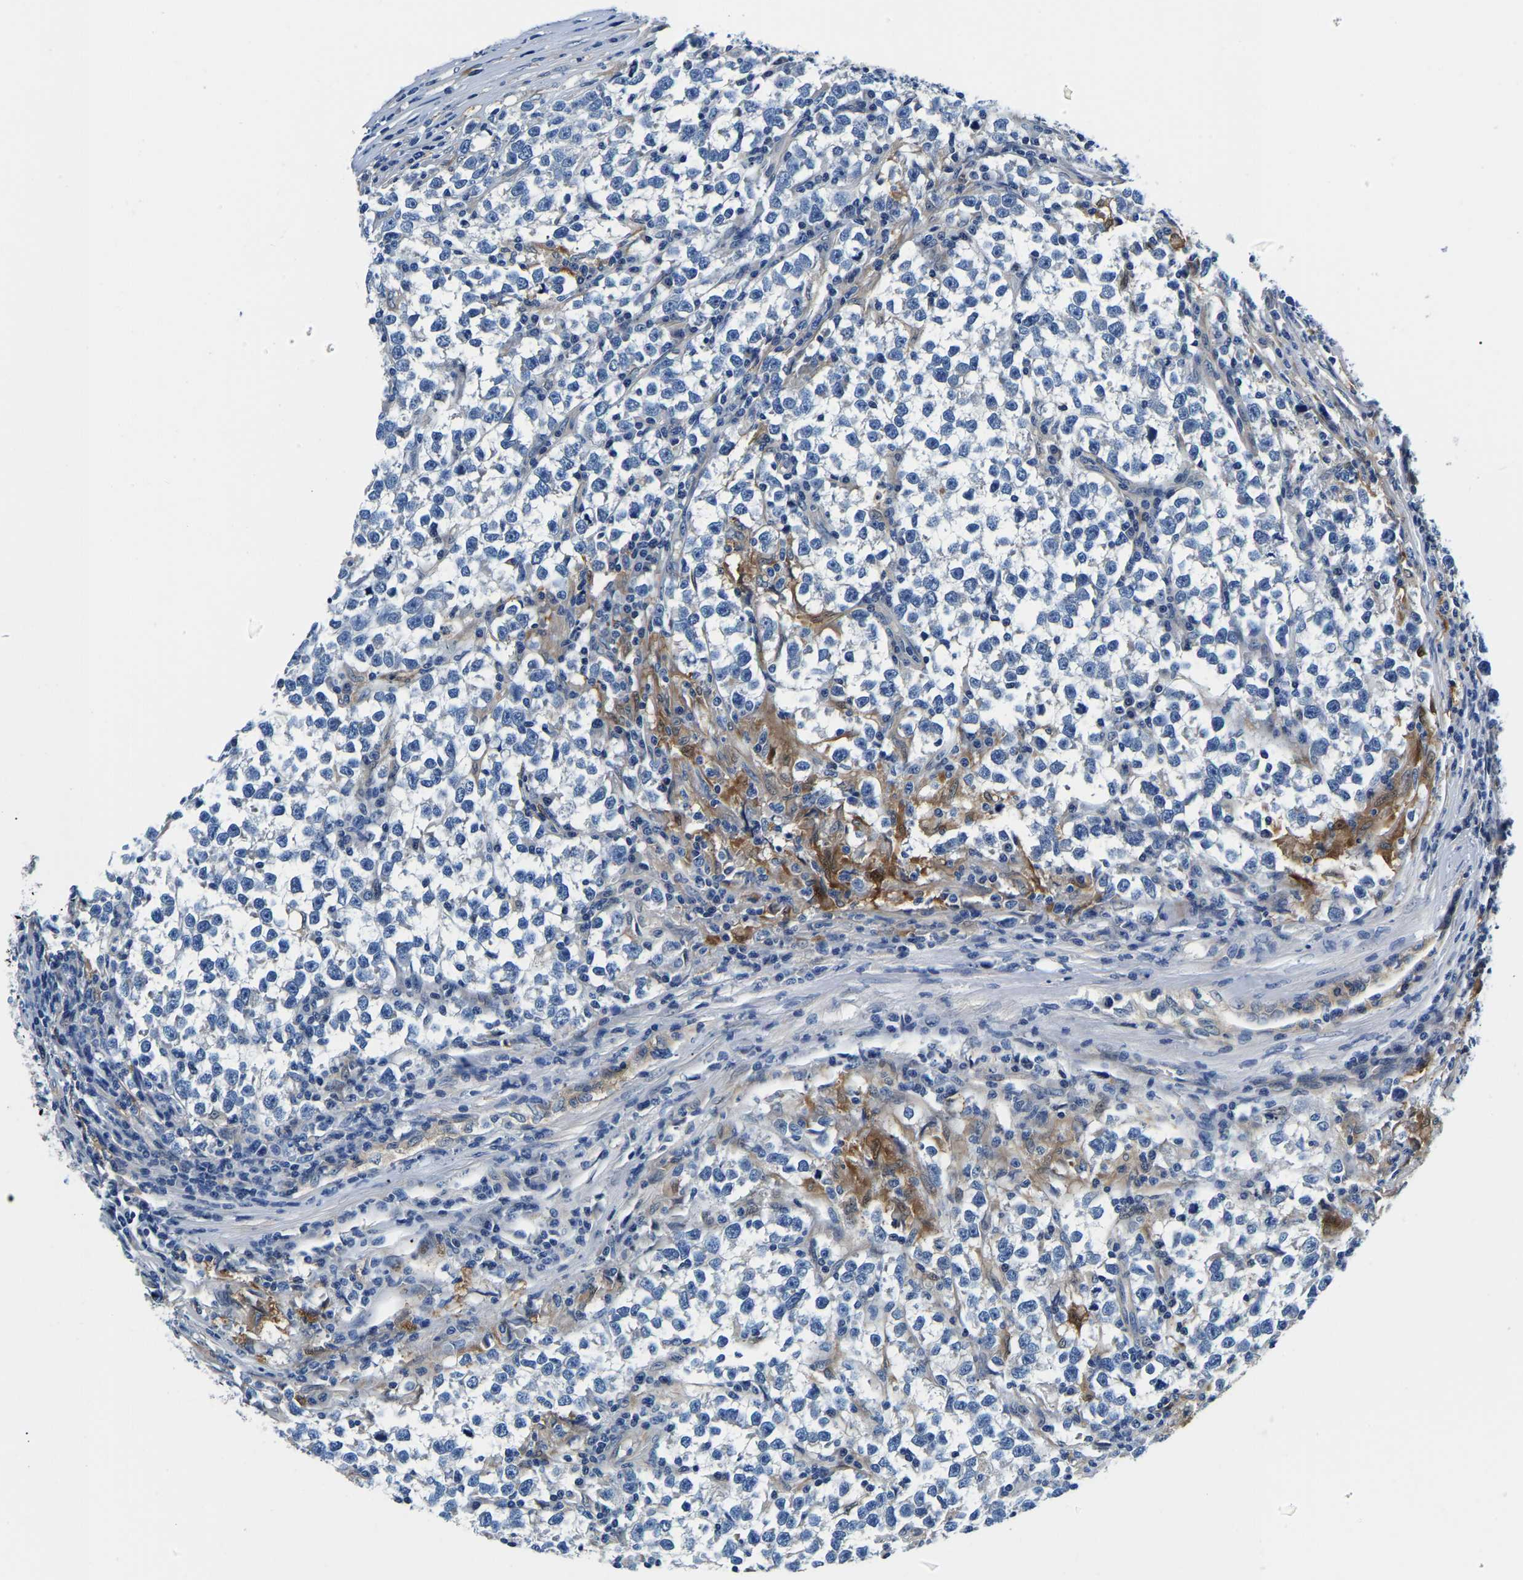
{"staining": {"intensity": "negative", "quantity": "none", "location": "none"}, "tissue": "testis cancer", "cell_type": "Tumor cells", "image_type": "cancer", "snomed": [{"axis": "morphology", "description": "Normal tissue, NOS"}, {"axis": "morphology", "description": "Seminoma, NOS"}, {"axis": "topography", "description": "Testis"}], "caption": "Immunohistochemistry (IHC) photomicrograph of neoplastic tissue: testis seminoma stained with DAB shows no significant protein positivity in tumor cells.", "gene": "ACO1", "patient": {"sex": "male", "age": 43}}